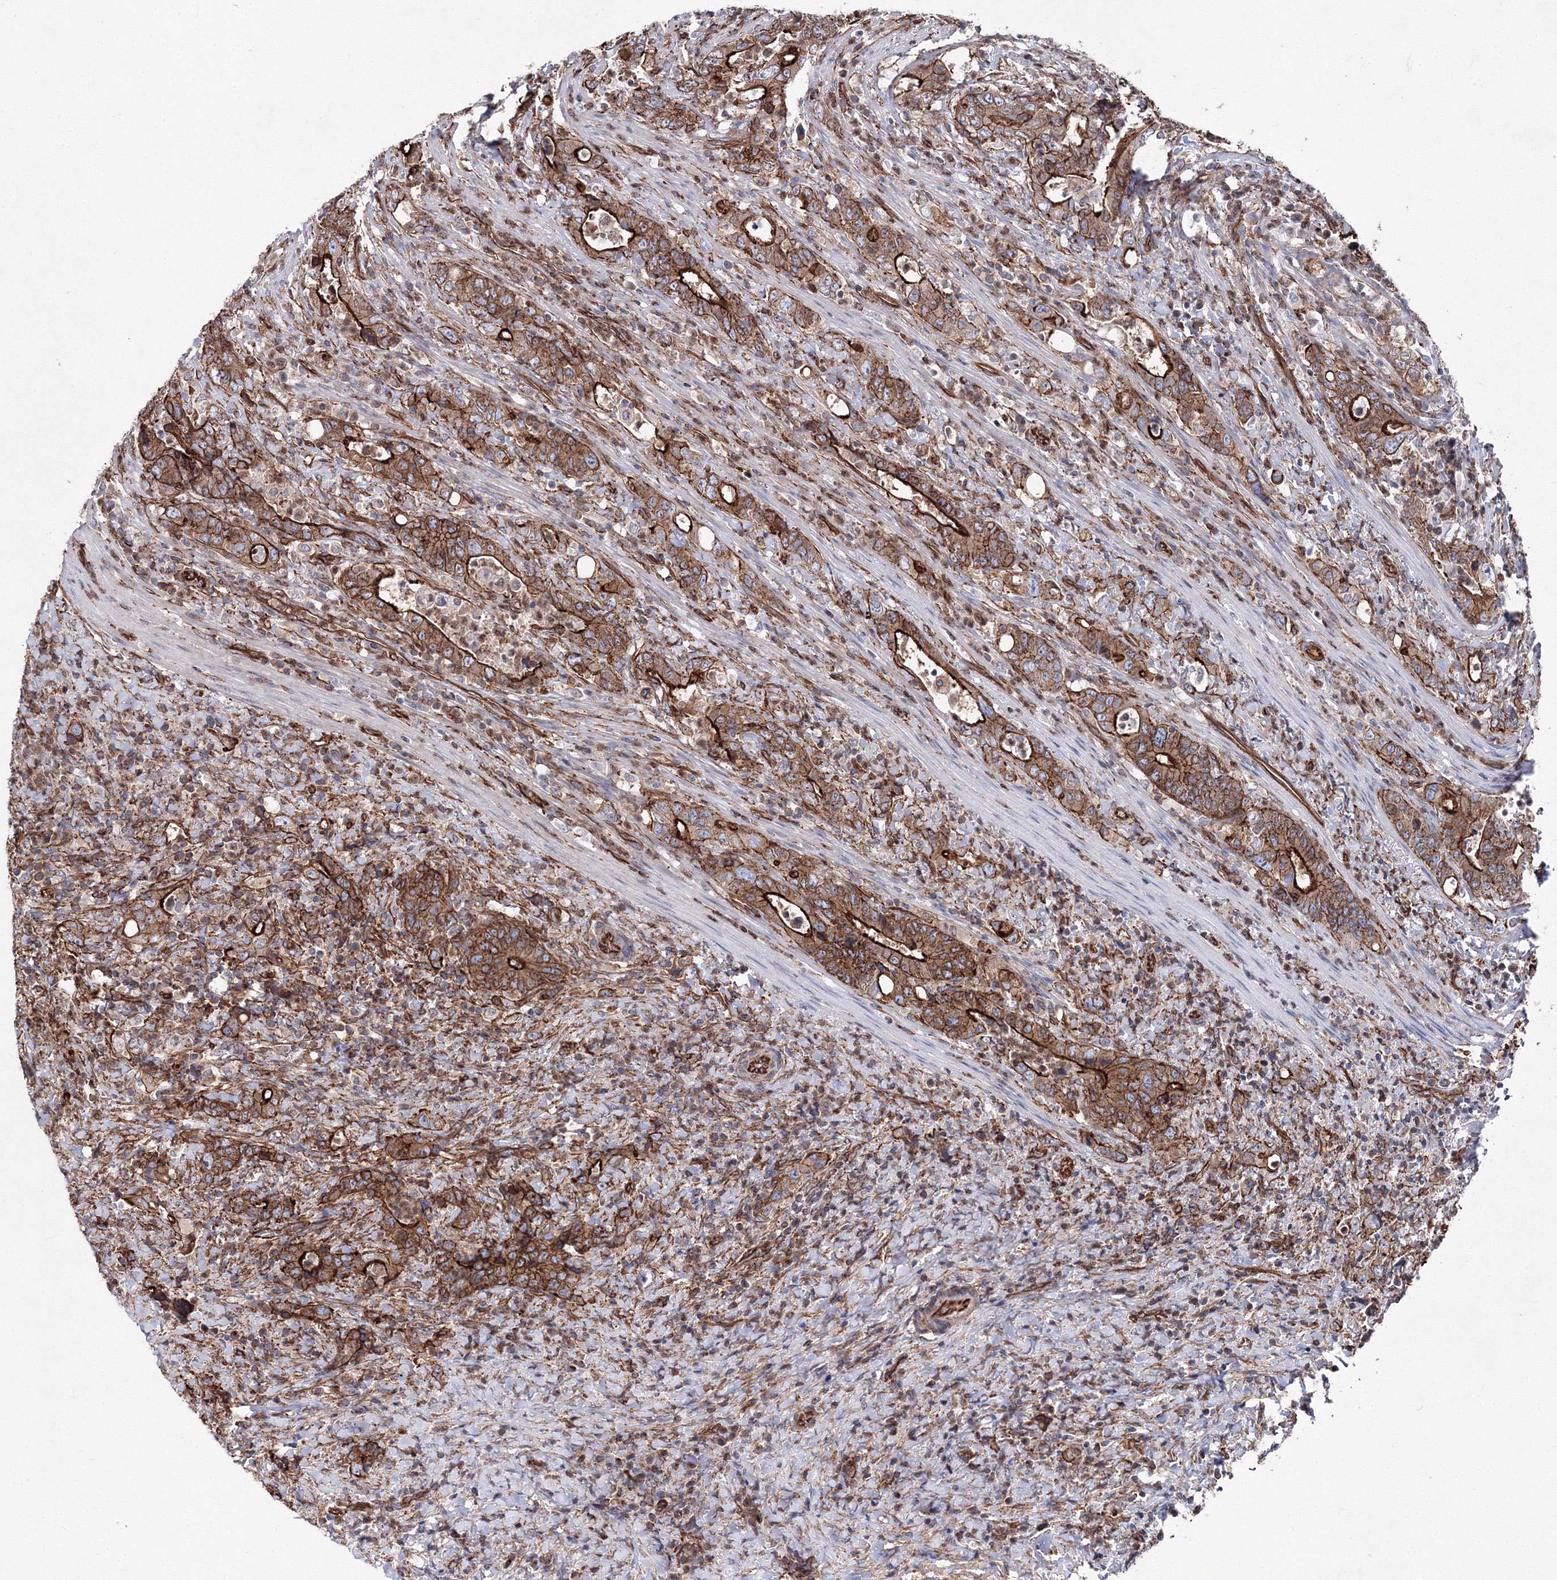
{"staining": {"intensity": "strong", "quantity": ">75%", "location": "cytoplasmic/membranous"}, "tissue": "colorectal cancer", "cell_type": "Tumor cells", "image_type": "cancer", "snomed": [{"axis": "morphology", "description": "Adenocarcinoma, NOS"}, {"axis": "topography", "description": "Colon"}], "caption": "Colorectal cancer (adenocarcinoma) stained with a protein marker reveals strong staining in tumor cells.", "gene": "ANKRD37", "patient": {"sex": "female", "age": 75}}